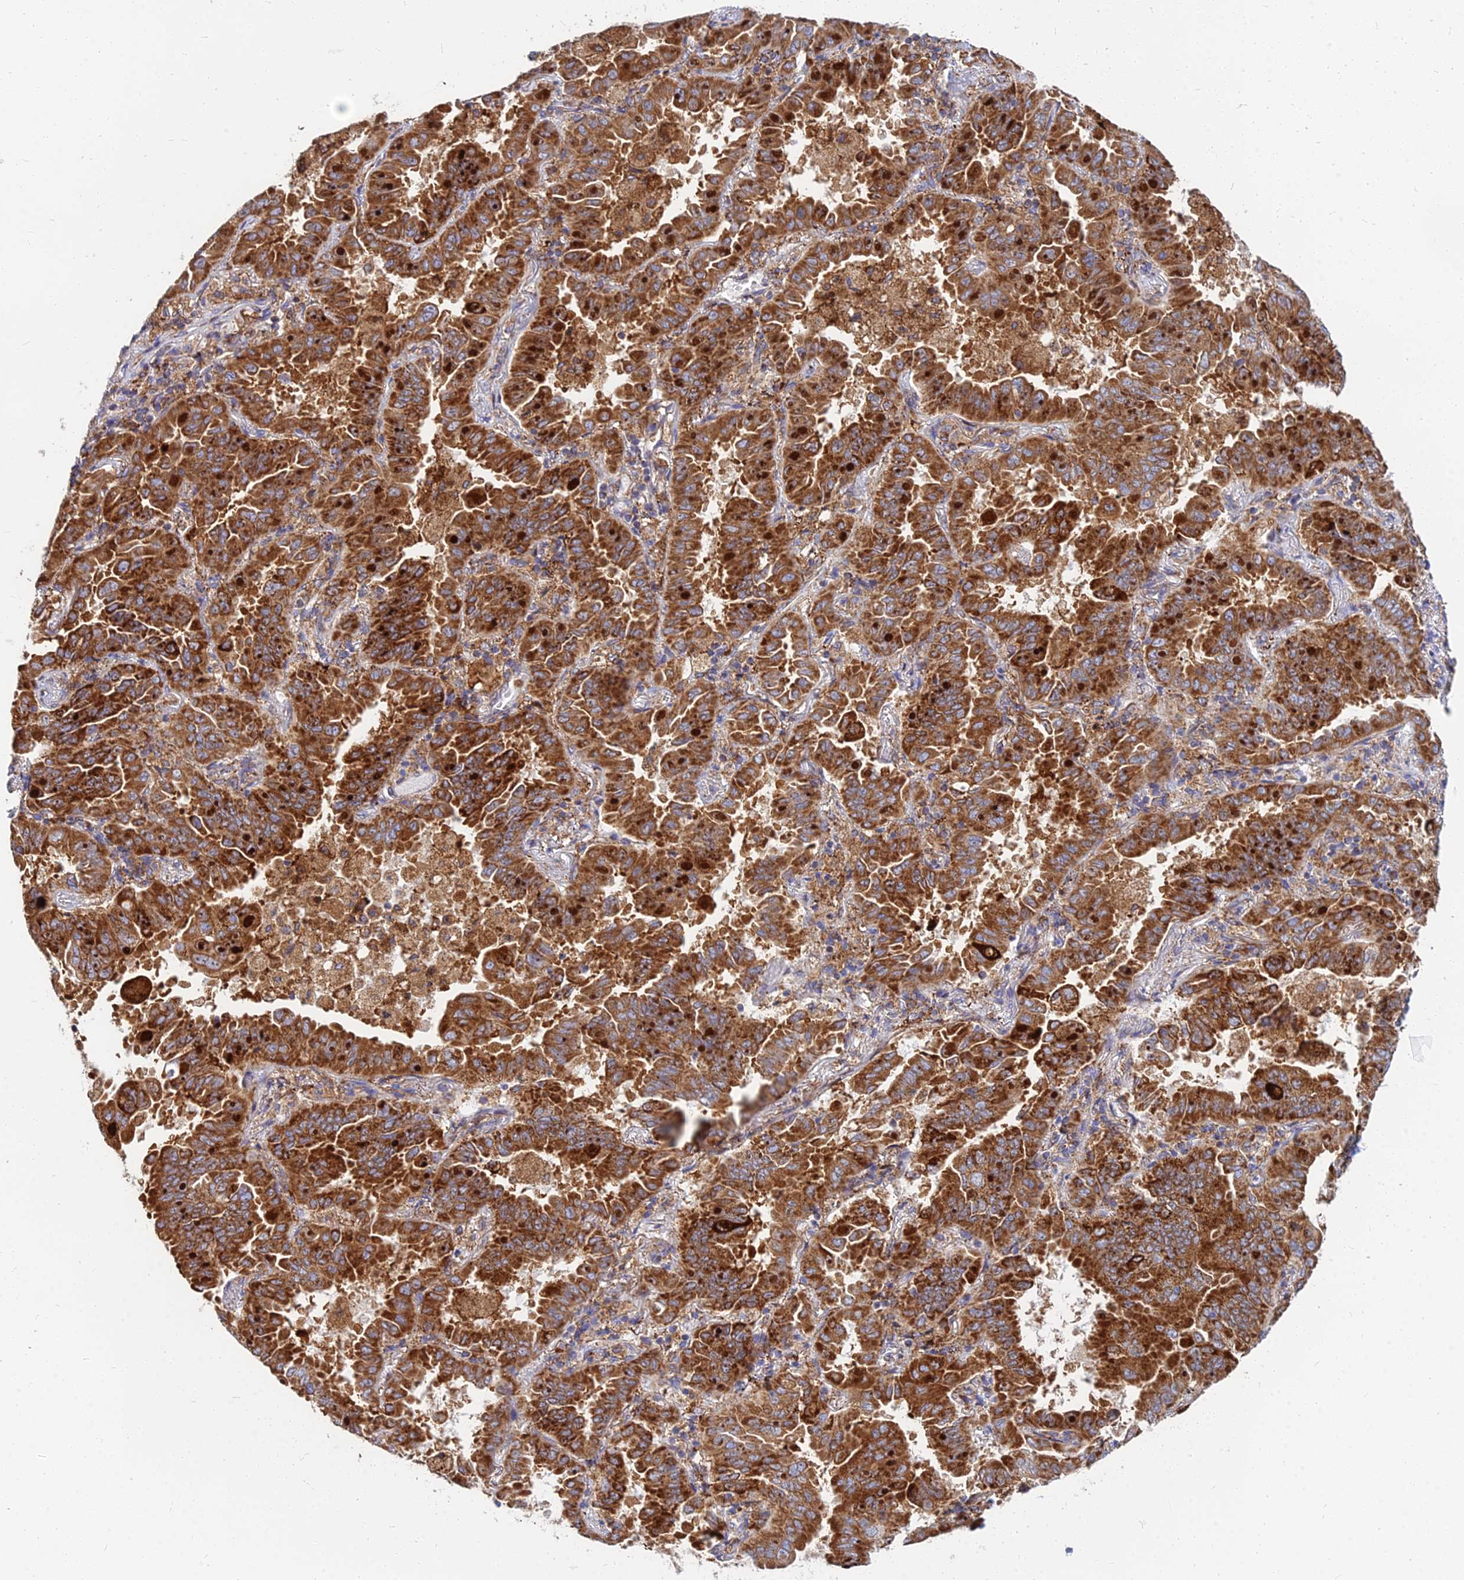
{"staining": {"intensity": "strong", "quantity": ">75%", "location": "cytoplasmic/membranous"}, "tissue": "lung cancer", "cell_type": "Tumor cells", "image_type": "cancer", "snomed": [{"axis": "morphology", "description": "Adenocarcinoma, NOS"}, {"axis": "topography", "description": "Lung"}], "caption": "Protein expression by immunohistochemistry reveals strong cytoplasmic/membranous expression in about >75% of tumor cells in lung adenocarcinoma. (Stains: DAB in brown, nuclei in blue, Microscopy: brightfield microscopy at high magnification).", "gene": "CCT6B", "patient": {"sex": "male", "age": 64}}